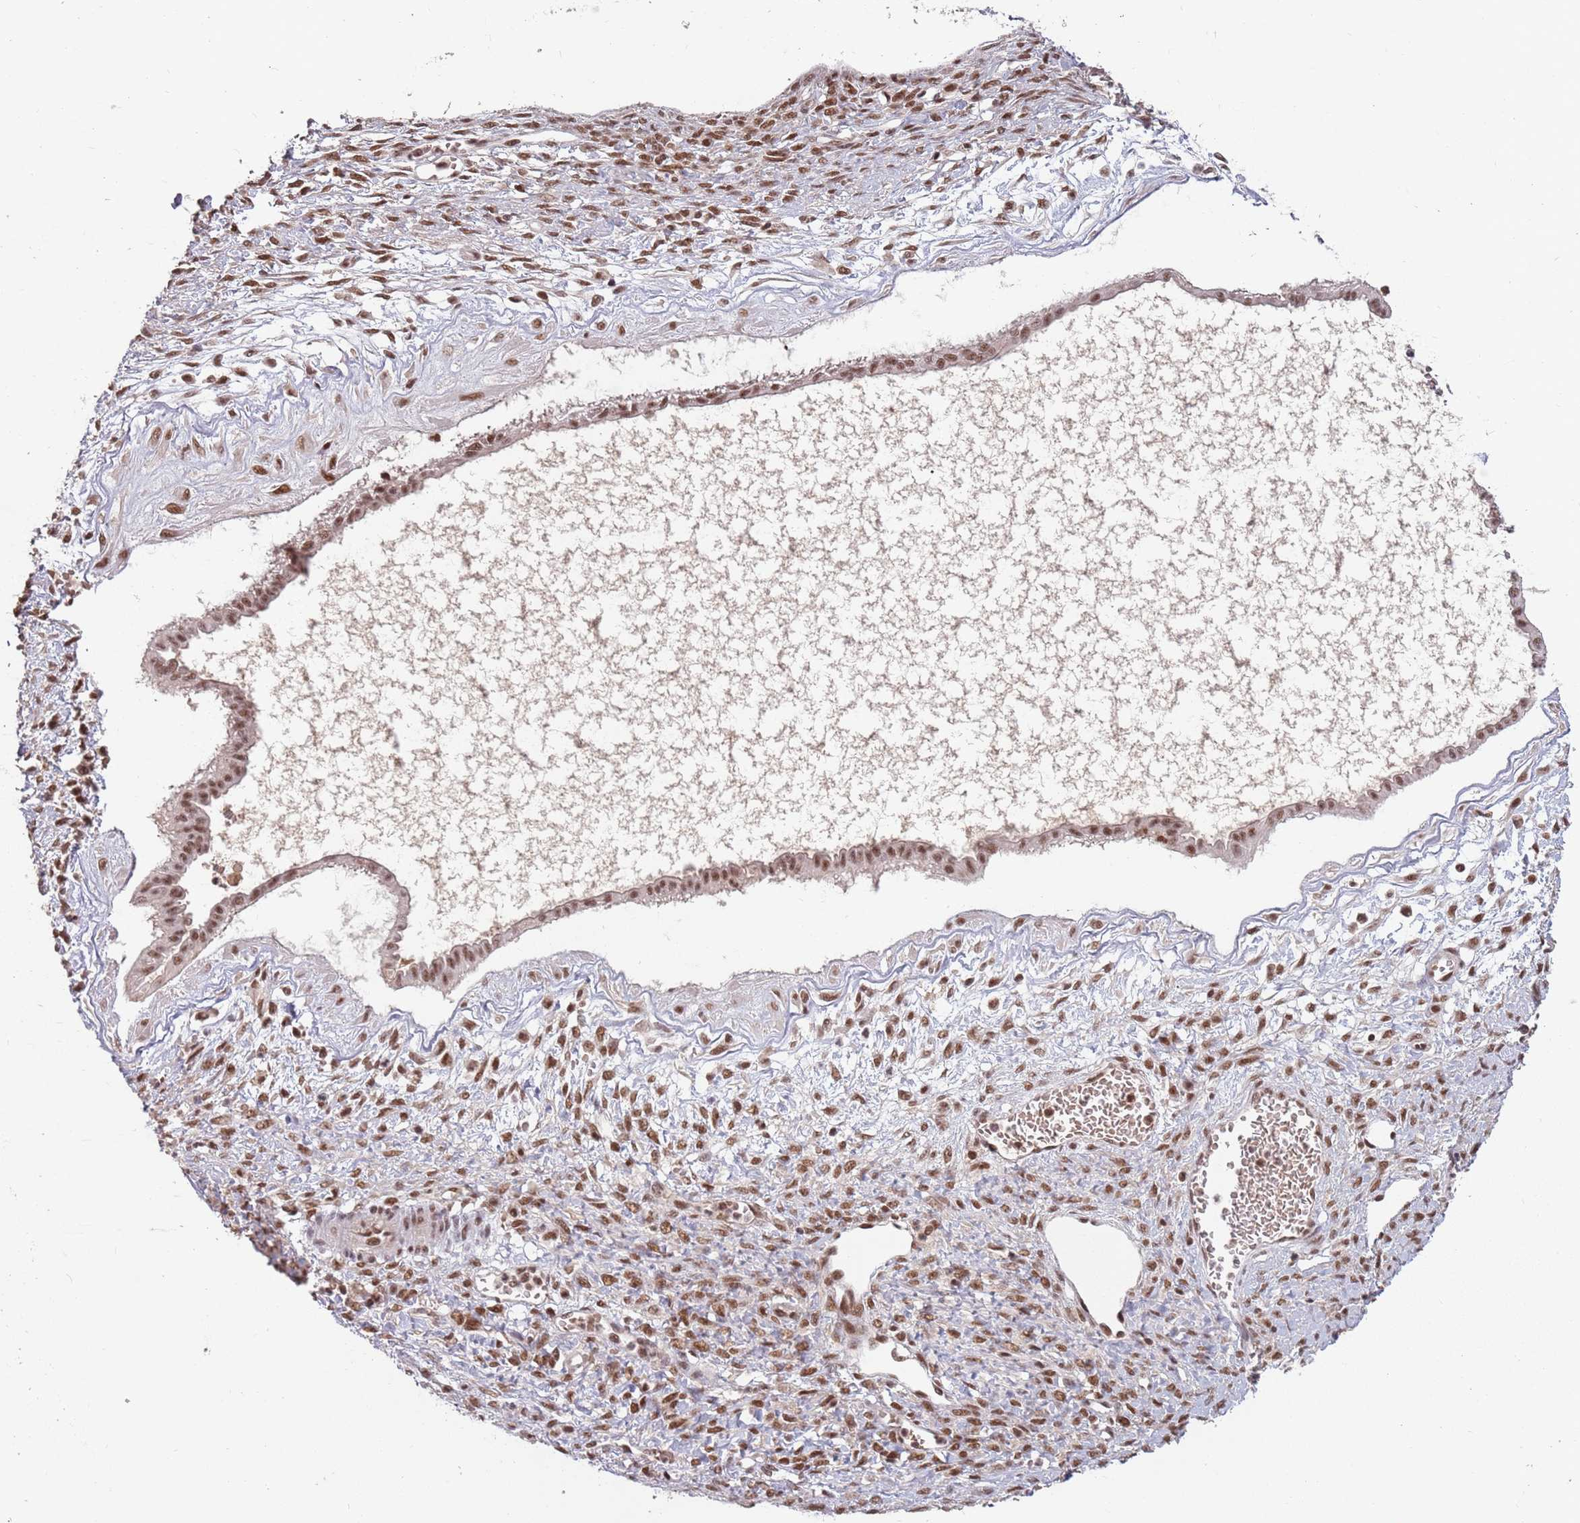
{"staining": {"intensity": "moderate", "quantity": ">75%", "location": "nuclear"}, "tissue": "ovarian cancer", "cell_type": "Tumor cells", "image_type": "cancer", "snomed": [{"axis": "morphology", "description": "Cystadenocarcinoma, mucinous, NOS"}, {"axis": "topography", "description": "Ovary"}], "caption": "A histopathology image of mucinous cystadenocarcinoma (ovarian) stained for a protein demonstrates moderate nuclear brown staining in tumor cells.", "gene": "NCBP1", "patient": {"sex": "female", "age": 73}}